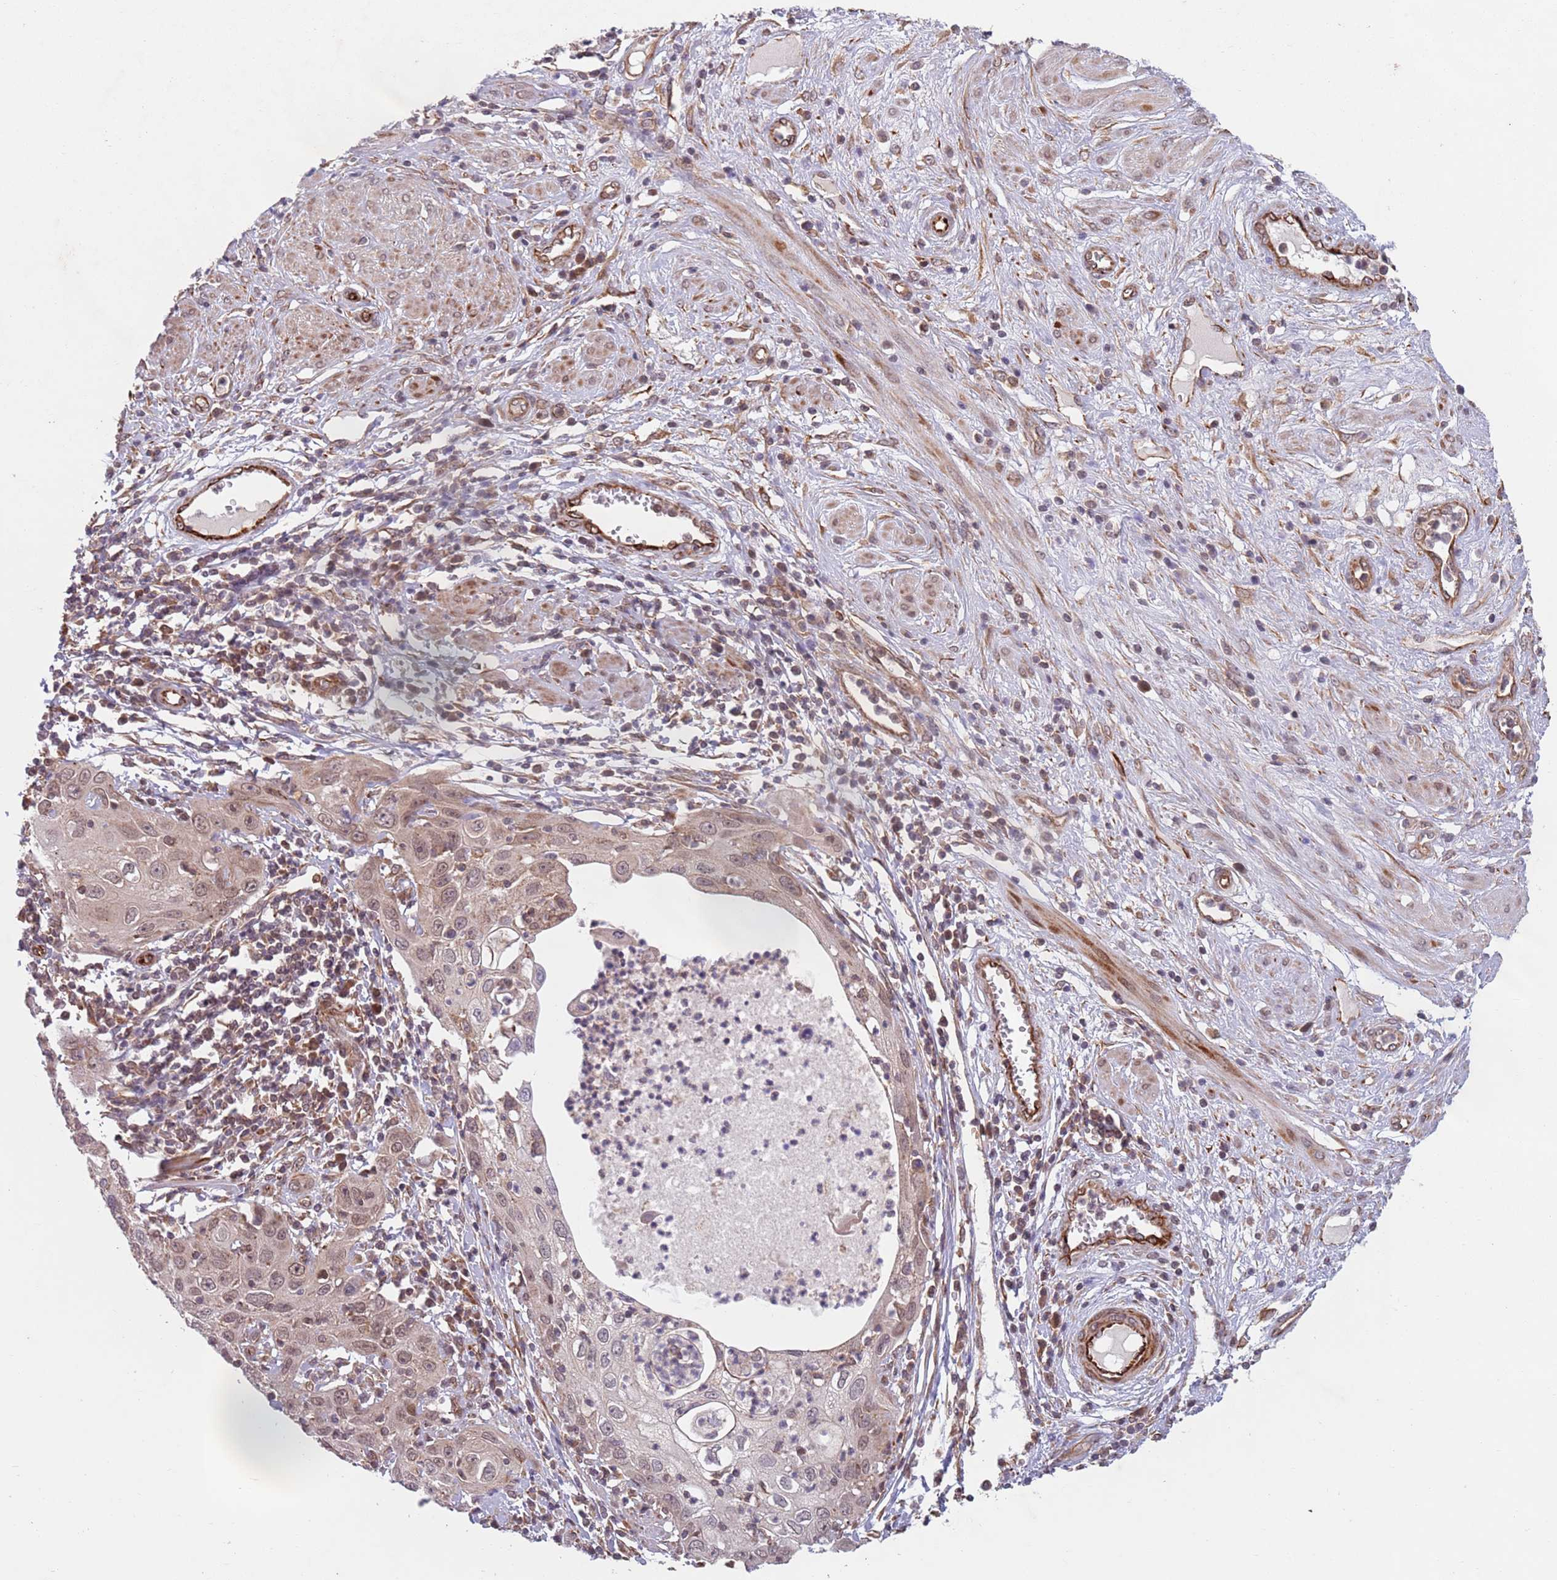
{"staining": {"intensity": "weak", "quantity": ">75%", "location": "nuclear"}, "tissue": "cervical cancer", "cell_type": "Tumor cells", "image_type": "cancer", "snomed": [{"axis": "morphology", "description": "Squamous cell carcinoma, NOS"}, {"axis": "topography", "description": "Cervix"}], "caption": "There is low levels of weak nuclear staining in tumor cells of cervical squamous cell carcinoma, as demonstrated by immunohistochemical staining (brown color).", "gene": "CHD9", "patient": {"sex": "female", "age": 36}}